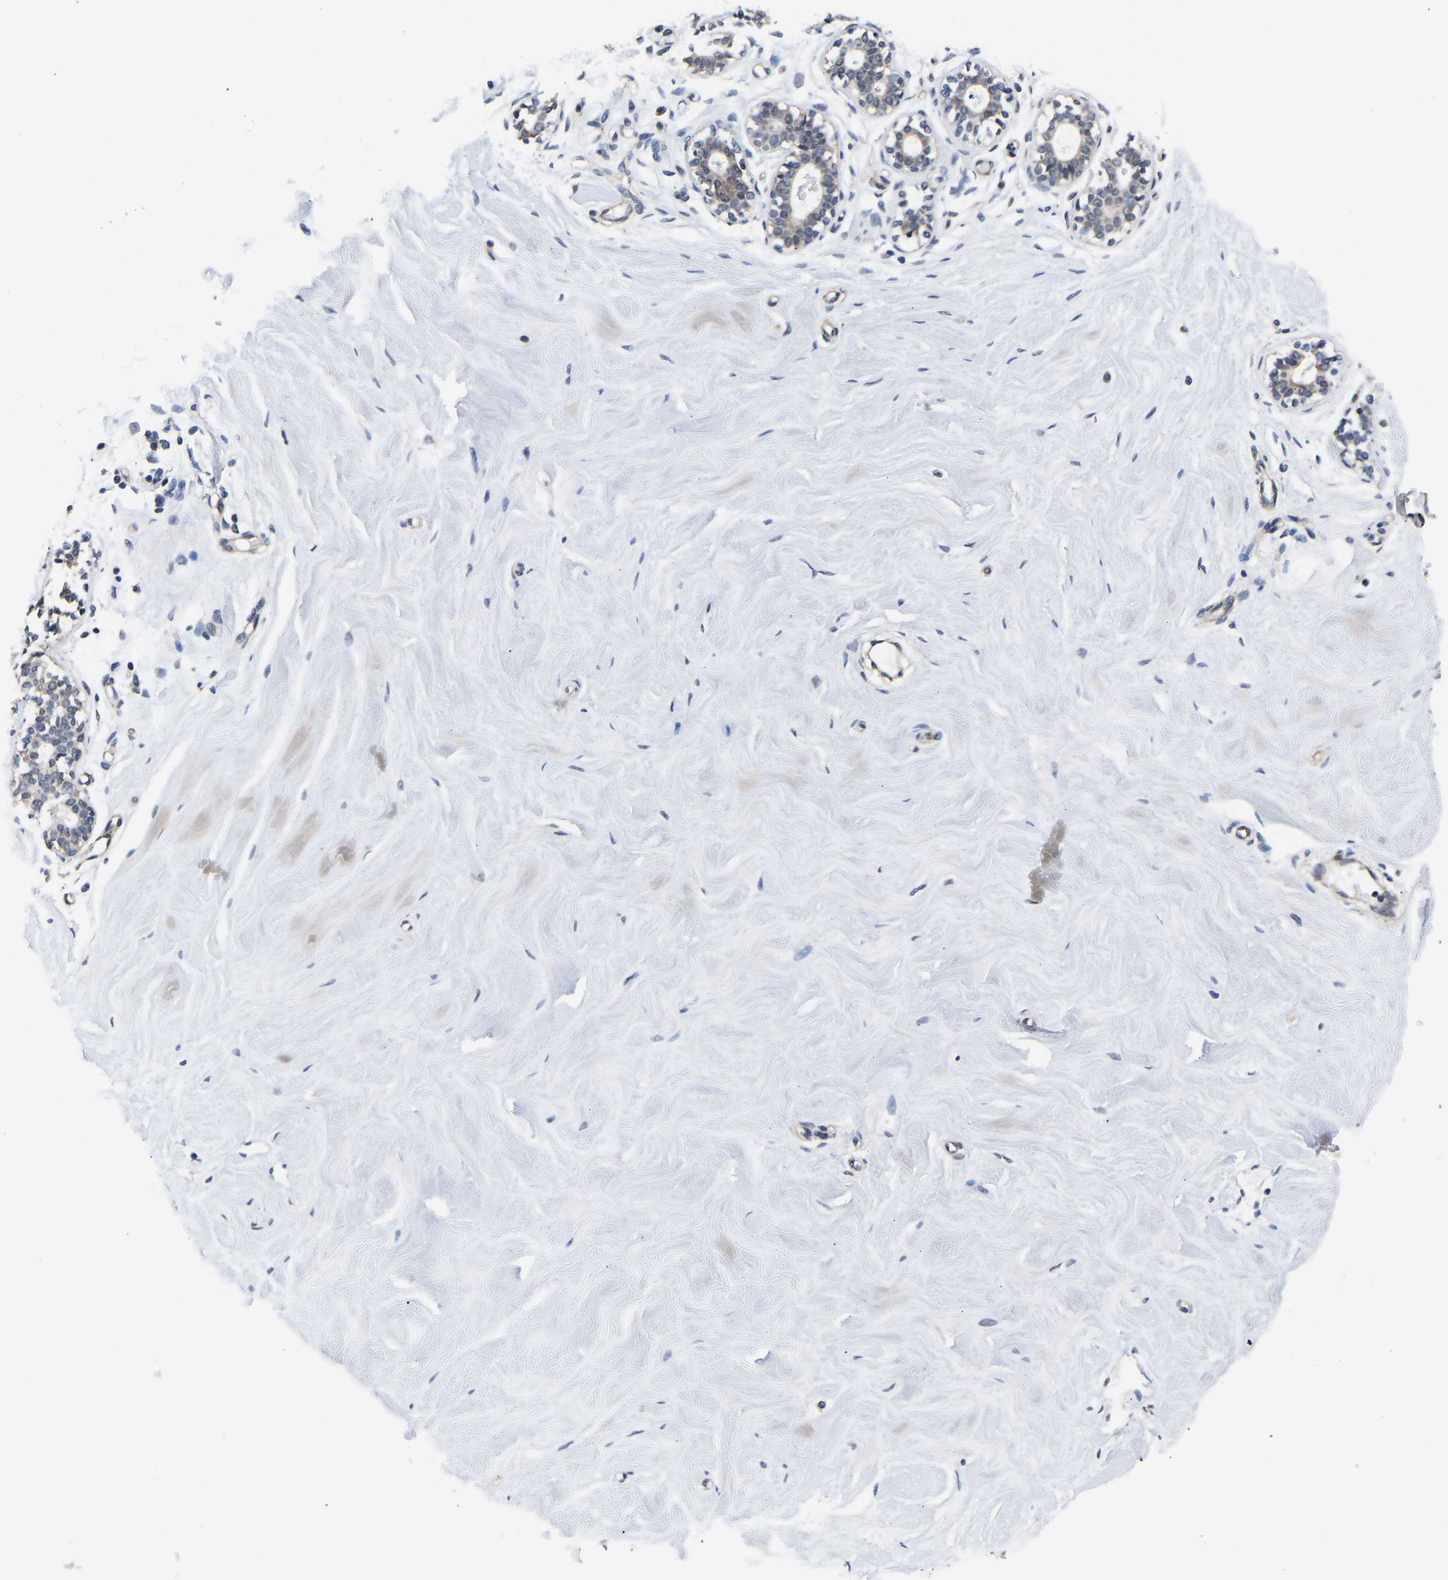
{"staining": {"intensity": "negative", "quantity": "none", "location": "none"}, "tissue": "breast", "cell_type": "Adipocytes", "image_type": "normal", "snomed": [{"axis": "morphology", "description": "Normal tissue, NOS"}, {"axis": "topography", "description": "Breast"}], "caption": "An IHC image of benign breast is shown. There is no staining in adipocytes of breast. The staining is performed using DAB (3,3'-diaminobenzidine) brown chromogen with nuclei counter-stained in using hematoxylin.", "gene": "METTL16", "patient": {"sex": "female", "age": 23}}